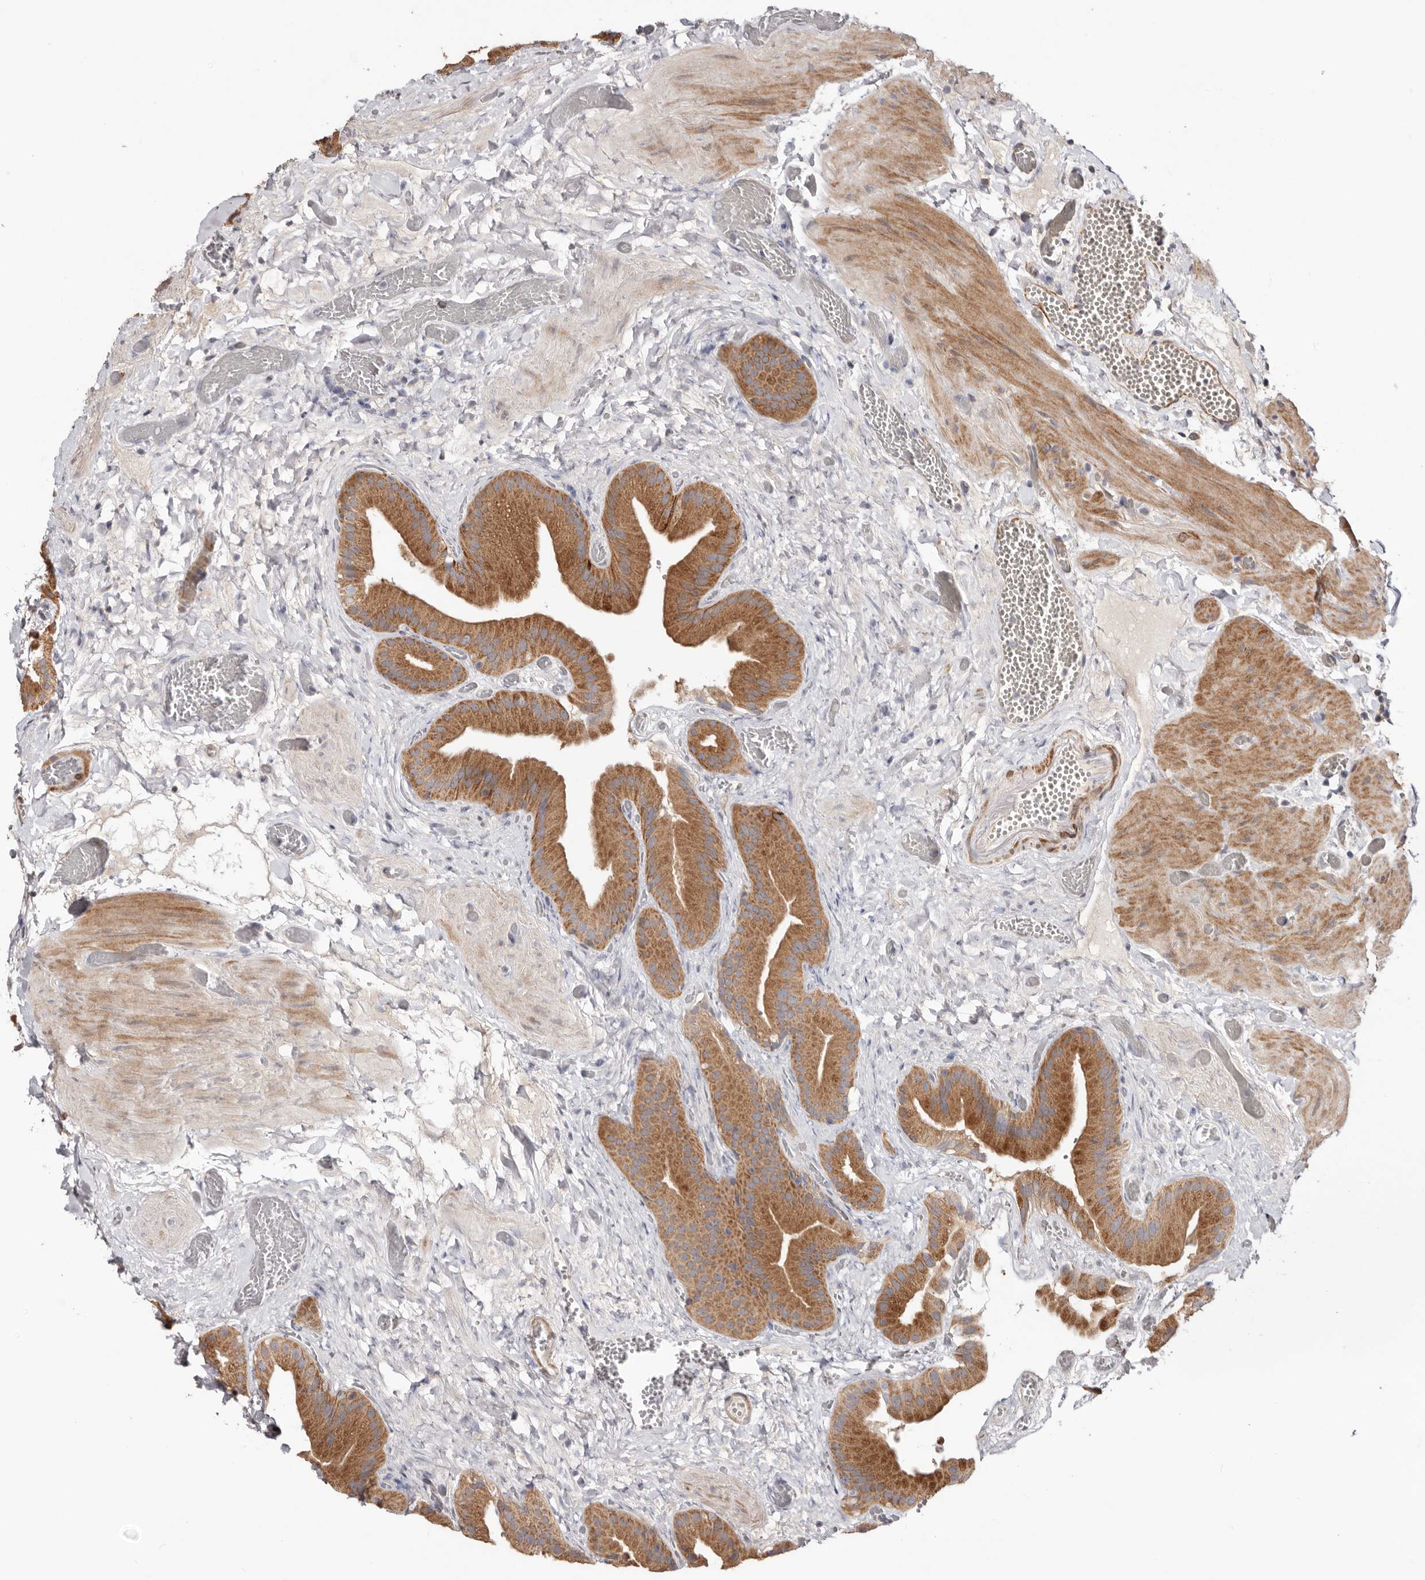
{"staining": {"intensity": "moderate", "quantity": ">75%", "location": "cytoplasmic/membranous"}, "tissue": "gallbladder", "cell_type": "Glandular cells", "image_type": "normal", "snomed": [{"axis": "morphology", "description": "Normal tissue, NOS"}, {"axis": "topography", "description": "Gallbladder"}], "caption": "High-power microscopy captured an immunohistochemistry (IHC) photomicrograph of unremarkable gallbladder, revealing moderate cytoplasmic/membranous expression in approximately >75% of glandular cells. Ihc stains the protein of interest in brown and the nuclei are stained blue.", "gene": "PROKR1", "patient": {"sex": "female", "age": 64}}